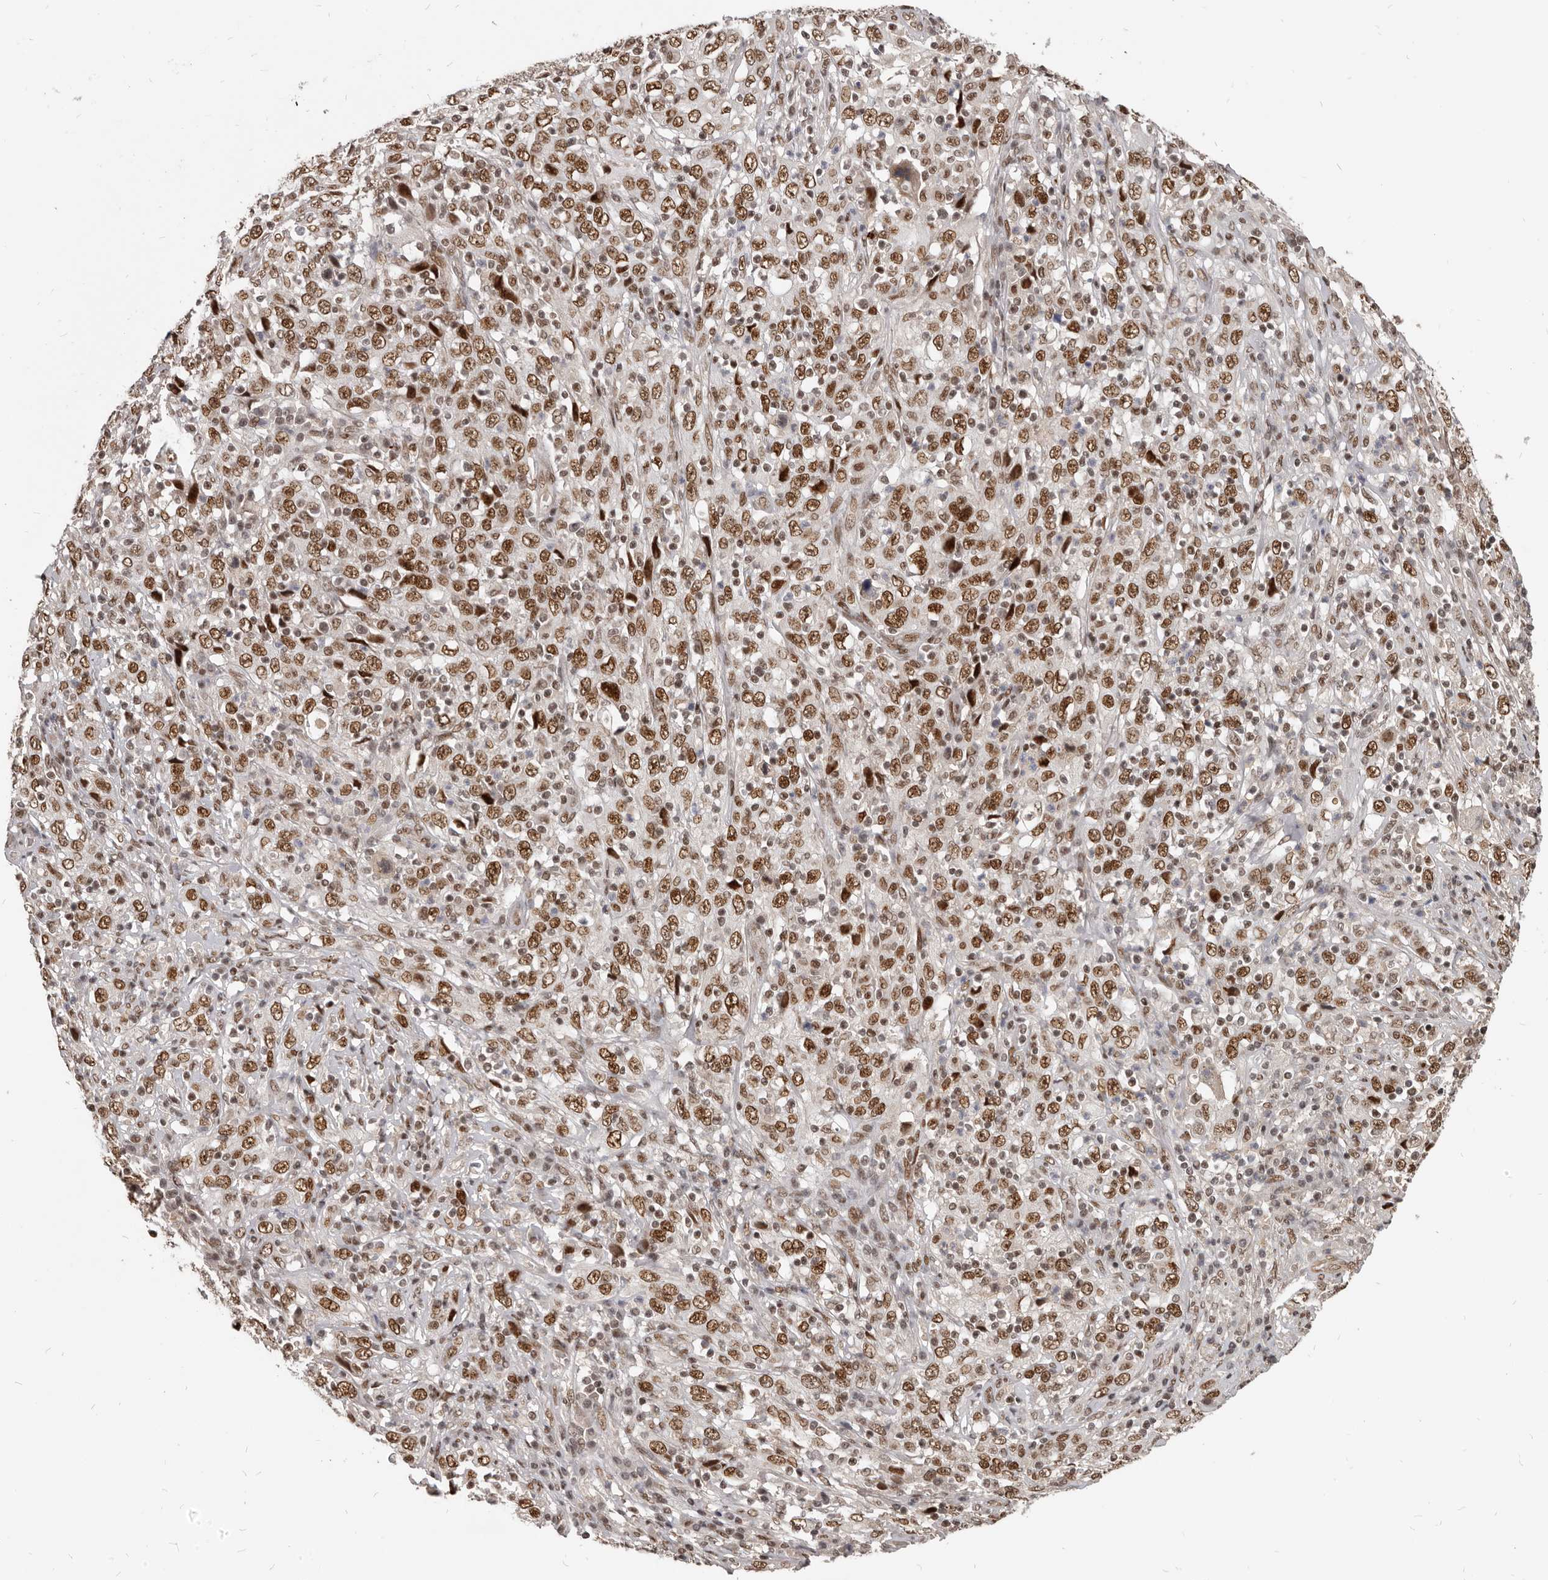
{"staining": {"intensity": "moderate", "quantity": ">75%", "location": "nuclear"}, "tissue": "cervical cancer", "cell_type": "Tumor cells", "image_type": "cancer", "snomed": [{"axis": "morphology", "description": "Squamous cell carcinoma, NOS"}, {"axis": "topography", "description": "Cervix"}], "caption": "The micrograph demonstrates immunohistochemical staining of cervical cancer (squamous cell carcinoma). There is moderate nuclear positivity is appreciated in about >75% of tumor cells. (brown staining indicates protein expression, while blue staining denotes nuclei).", "gene": "ATF5", "patient": {"sex": "female", "age": 46}}